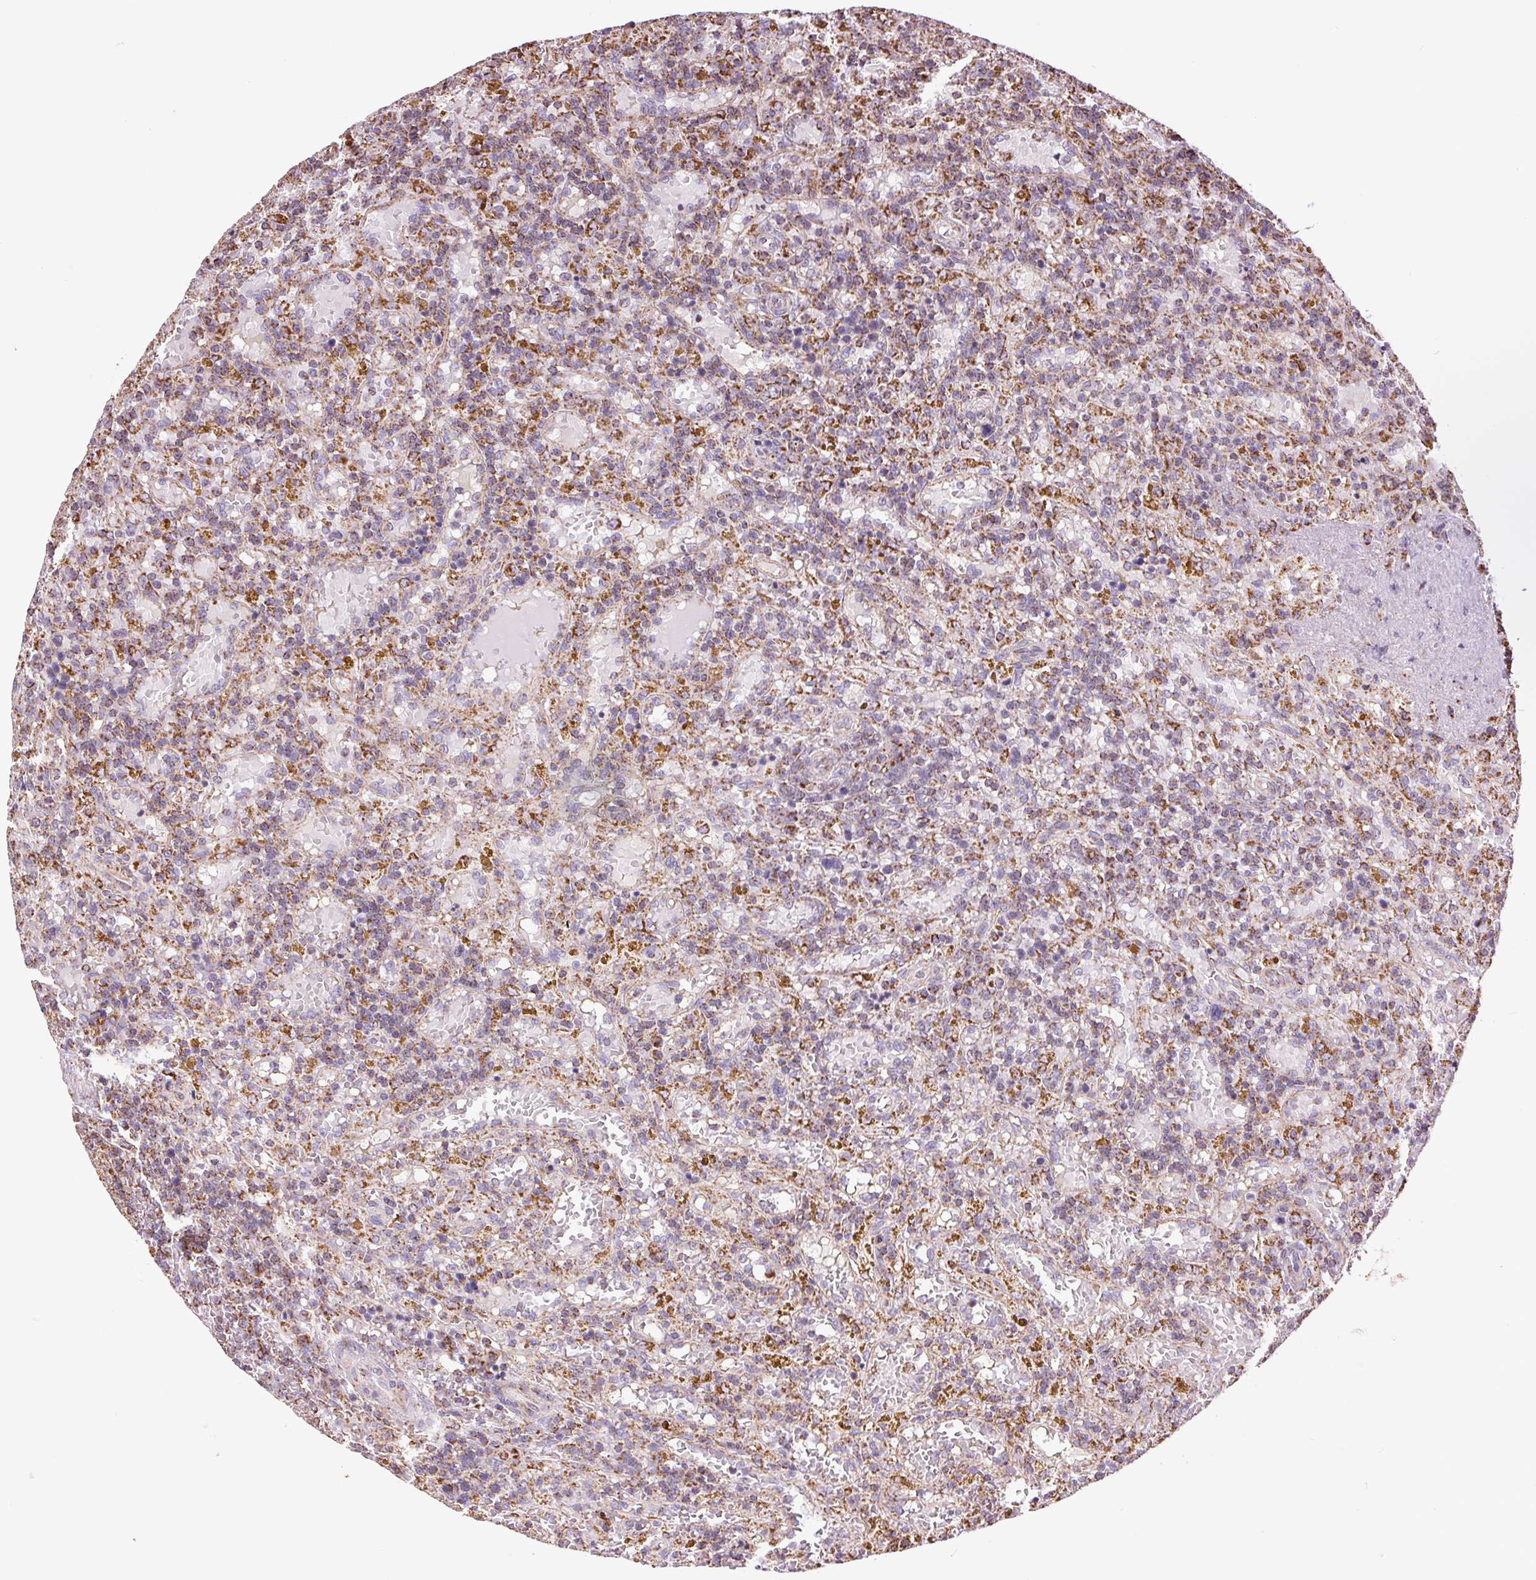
{"staining": {"intensity": "moderate", "quantity": "25%-75%", "location": "cytoplasmic/membranous"}, "tissue": "lymphoma", "cell_type": "Tumor cells", "image_type": "cancer", "snomed": [{"axis": "morphology", "description": "Malignant lymphoma, non-Hodgkin's type, Low grade"}, {"axis": "topography", "description": "Spleen"}], "caption": "Human low-grade malignant lymphoma, non-Hodgkin's type stained with a protein marker demonstrates moderate staining in tumor cells.", "gene": "ATP5PB", "patient": {"sex": "female", "age": 65}}